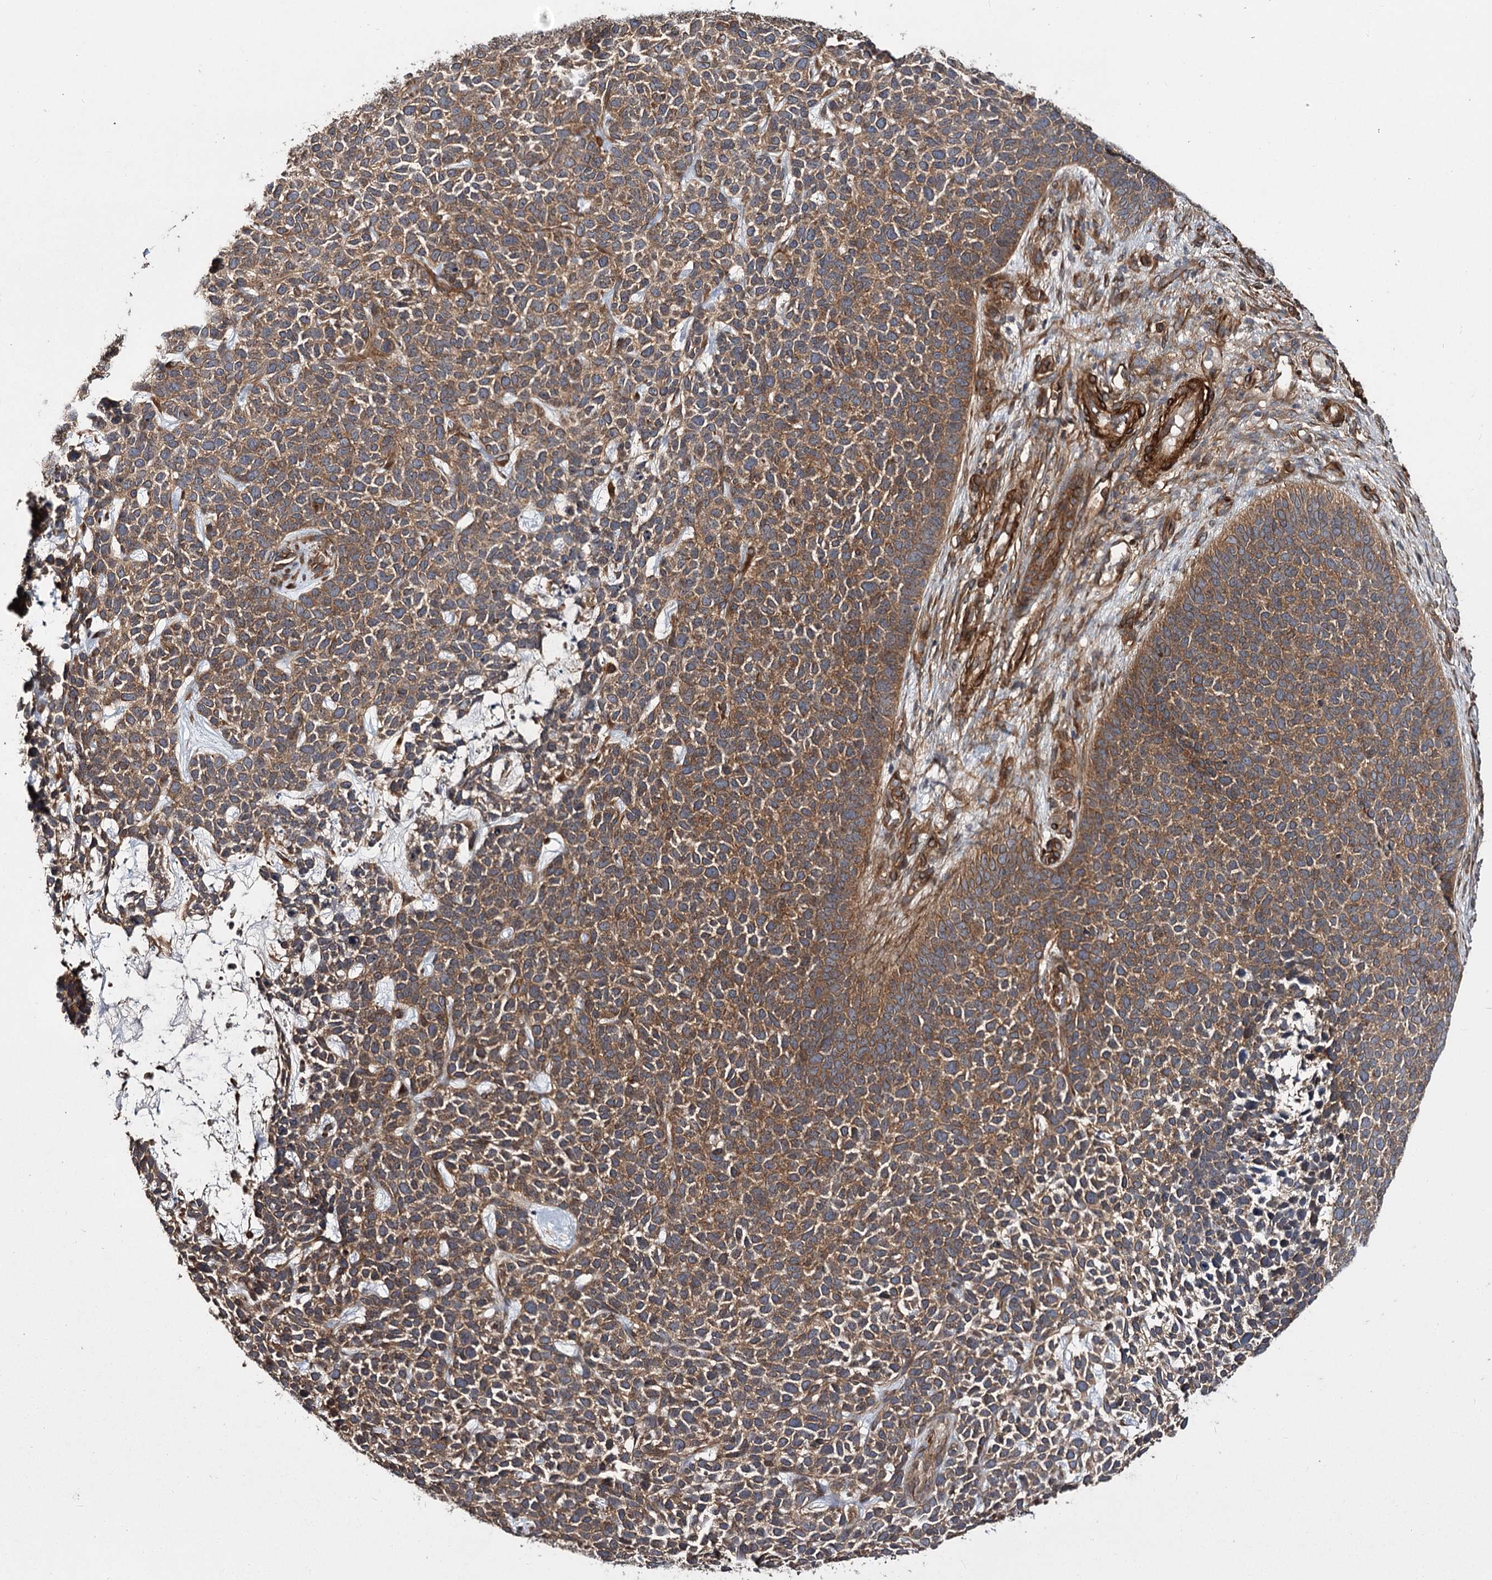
{"staining": {"intensity": "moderate", "quantity": ">75%", "location": "cytoplasmic/membranous"}, "tissue": "skin cancer", "cell_type": "Tumor cells", "image_type": "cancer", "snomed": [{"axis": "morphology", "description": "Basal cell carcinoma"}, {"axis": "topography", "description": "Skin"}], "caption": "Immunohistochemical staining of human skin cancer (basal cell carcinoma) shows moderate cytoplasmic/membranous protein positivity in about >75% of tumor cells. (Stains: DAB in brown, nuclei in blue, Microscopy: brightfield microscopy at high magnification).", "gene": "MYO1C", "patient": {"sex": "female", "age": 84}}